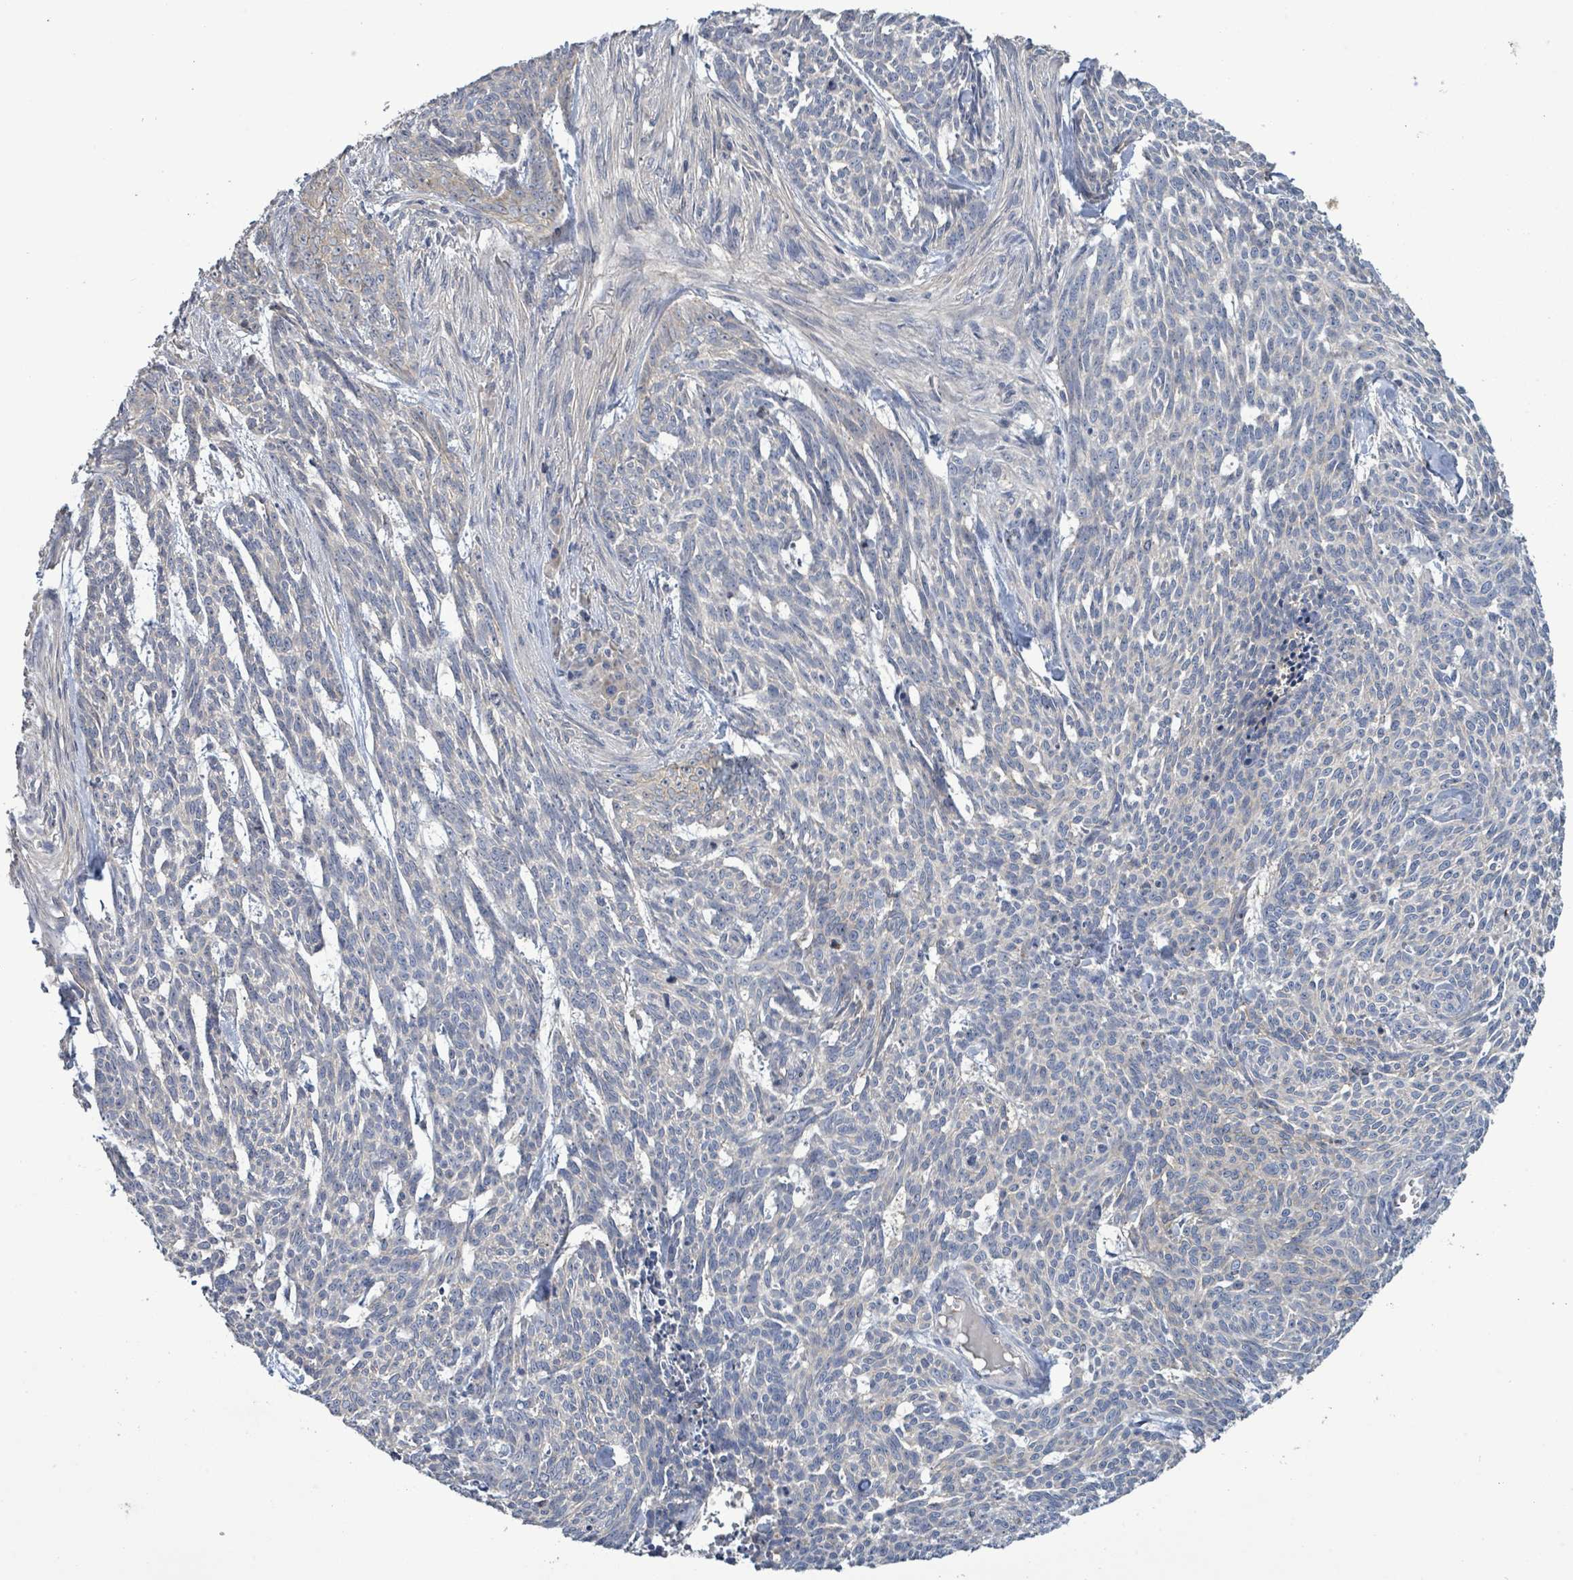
{"staining": {"intensity": "weak", "quantity": "<25%", "location": "cytoplasmic/membranous"}, "tissue": "skin cancer", "cell_type": "Tumor cells", "image_type": "cancer", "snomed": [{"axis": "morphology", "description": "Basal cell carcinoma"}, {"axis": "topography", "description": "Skin"}], "caption": "Immunohistochemistry (IHC) of human basal cell carcinoma (skin) shows no positivity in tumor cells.", "gene": "KRAS", "patient": {"sex": "female", "age": 93}}